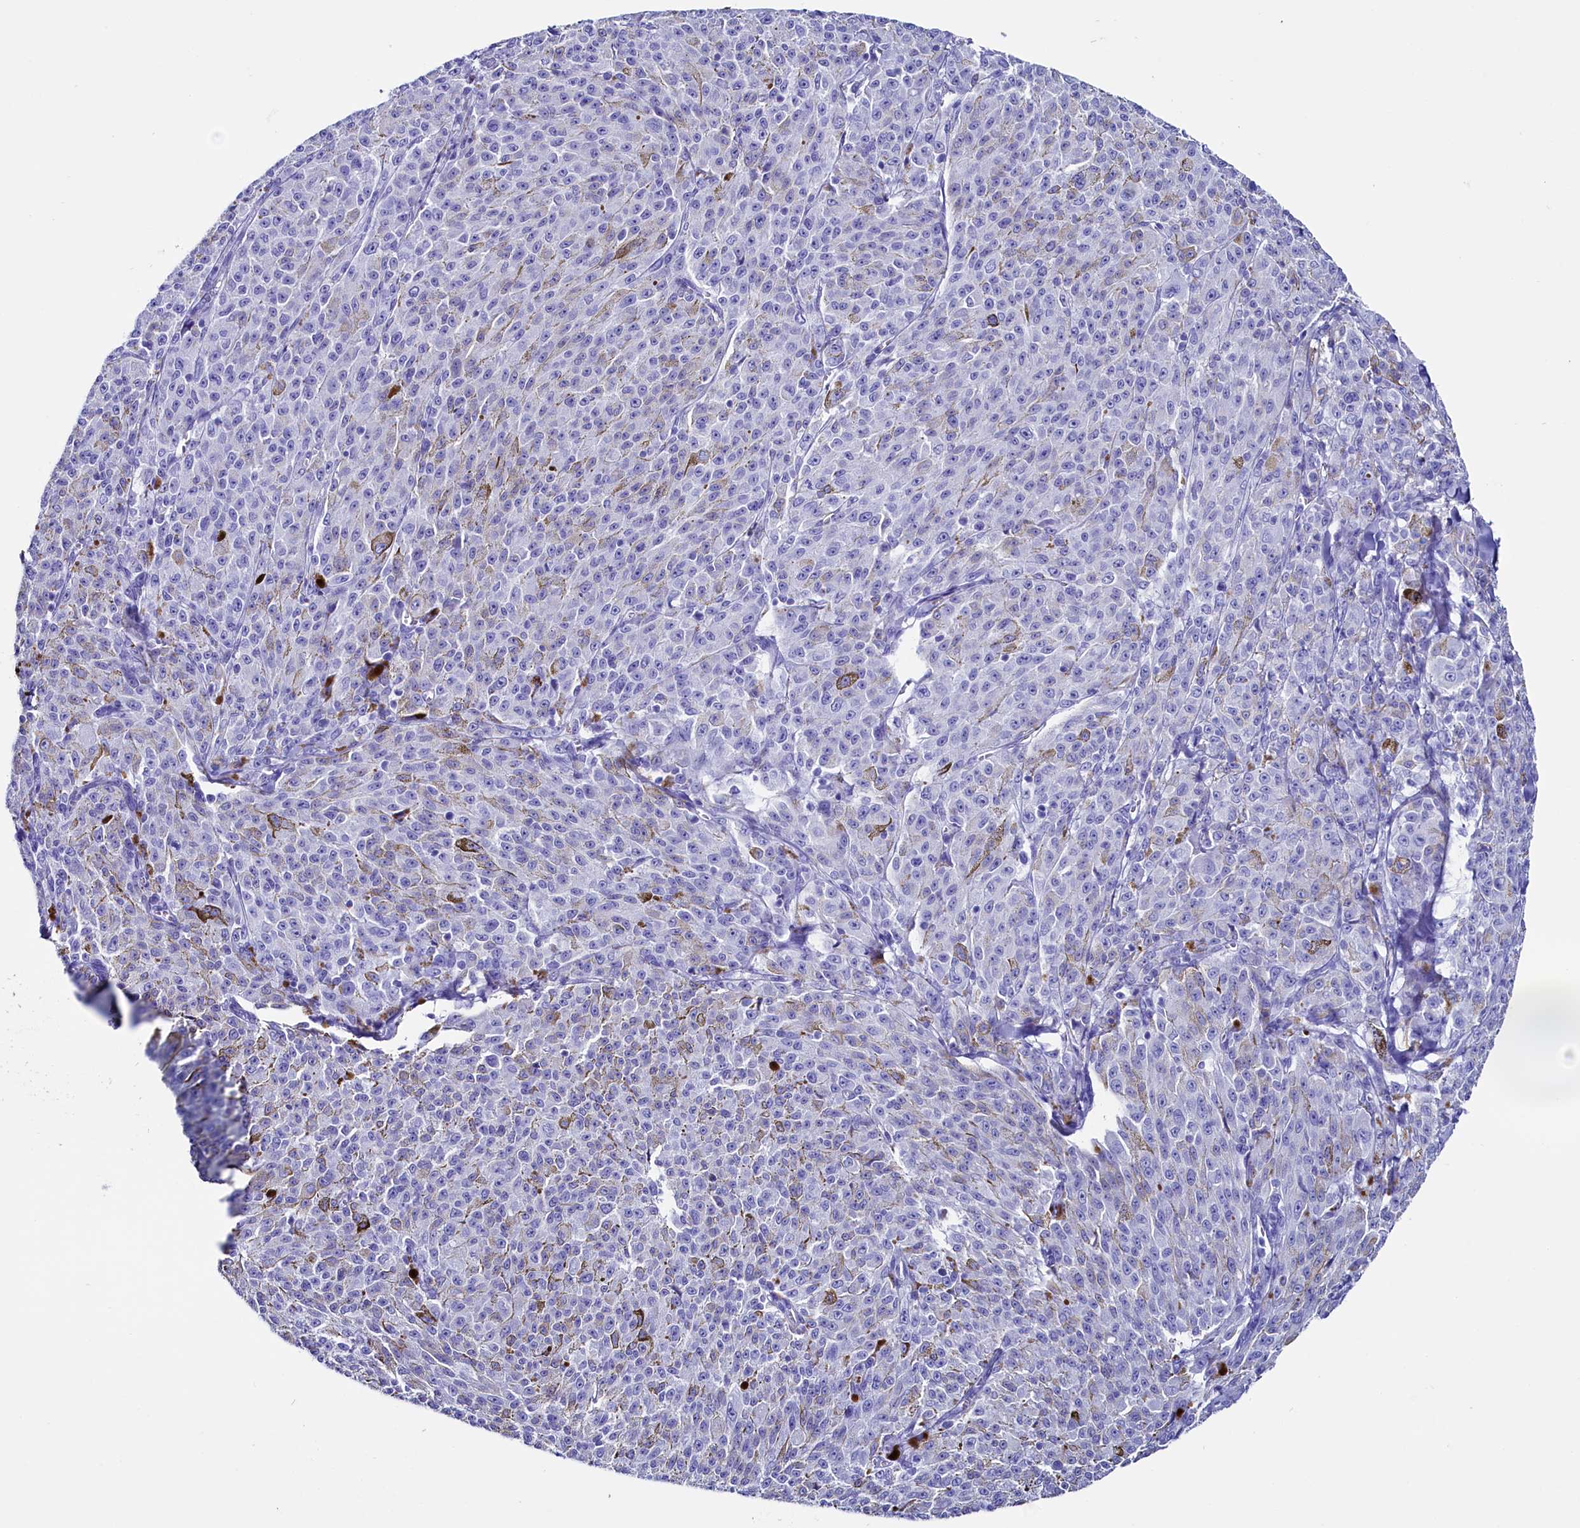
{"staining": {"intensity": "negative", "quantity": "none", "location": "none"}, "tissue": "melanoma", "cell_type": "Tumor cells", "image_type": "cancer", "snomed": [{"axis": "morphology", "description": "Malignant melanoma, NOS"}, {"axis": "topography", "description": "Skin"}], "caption": "Malignant melanoma was stained to show a protein in brown. There is no significant expression in tumor cells.", "gene": "ANKRD29", "patient": {"sex": "female", "age": 52}}